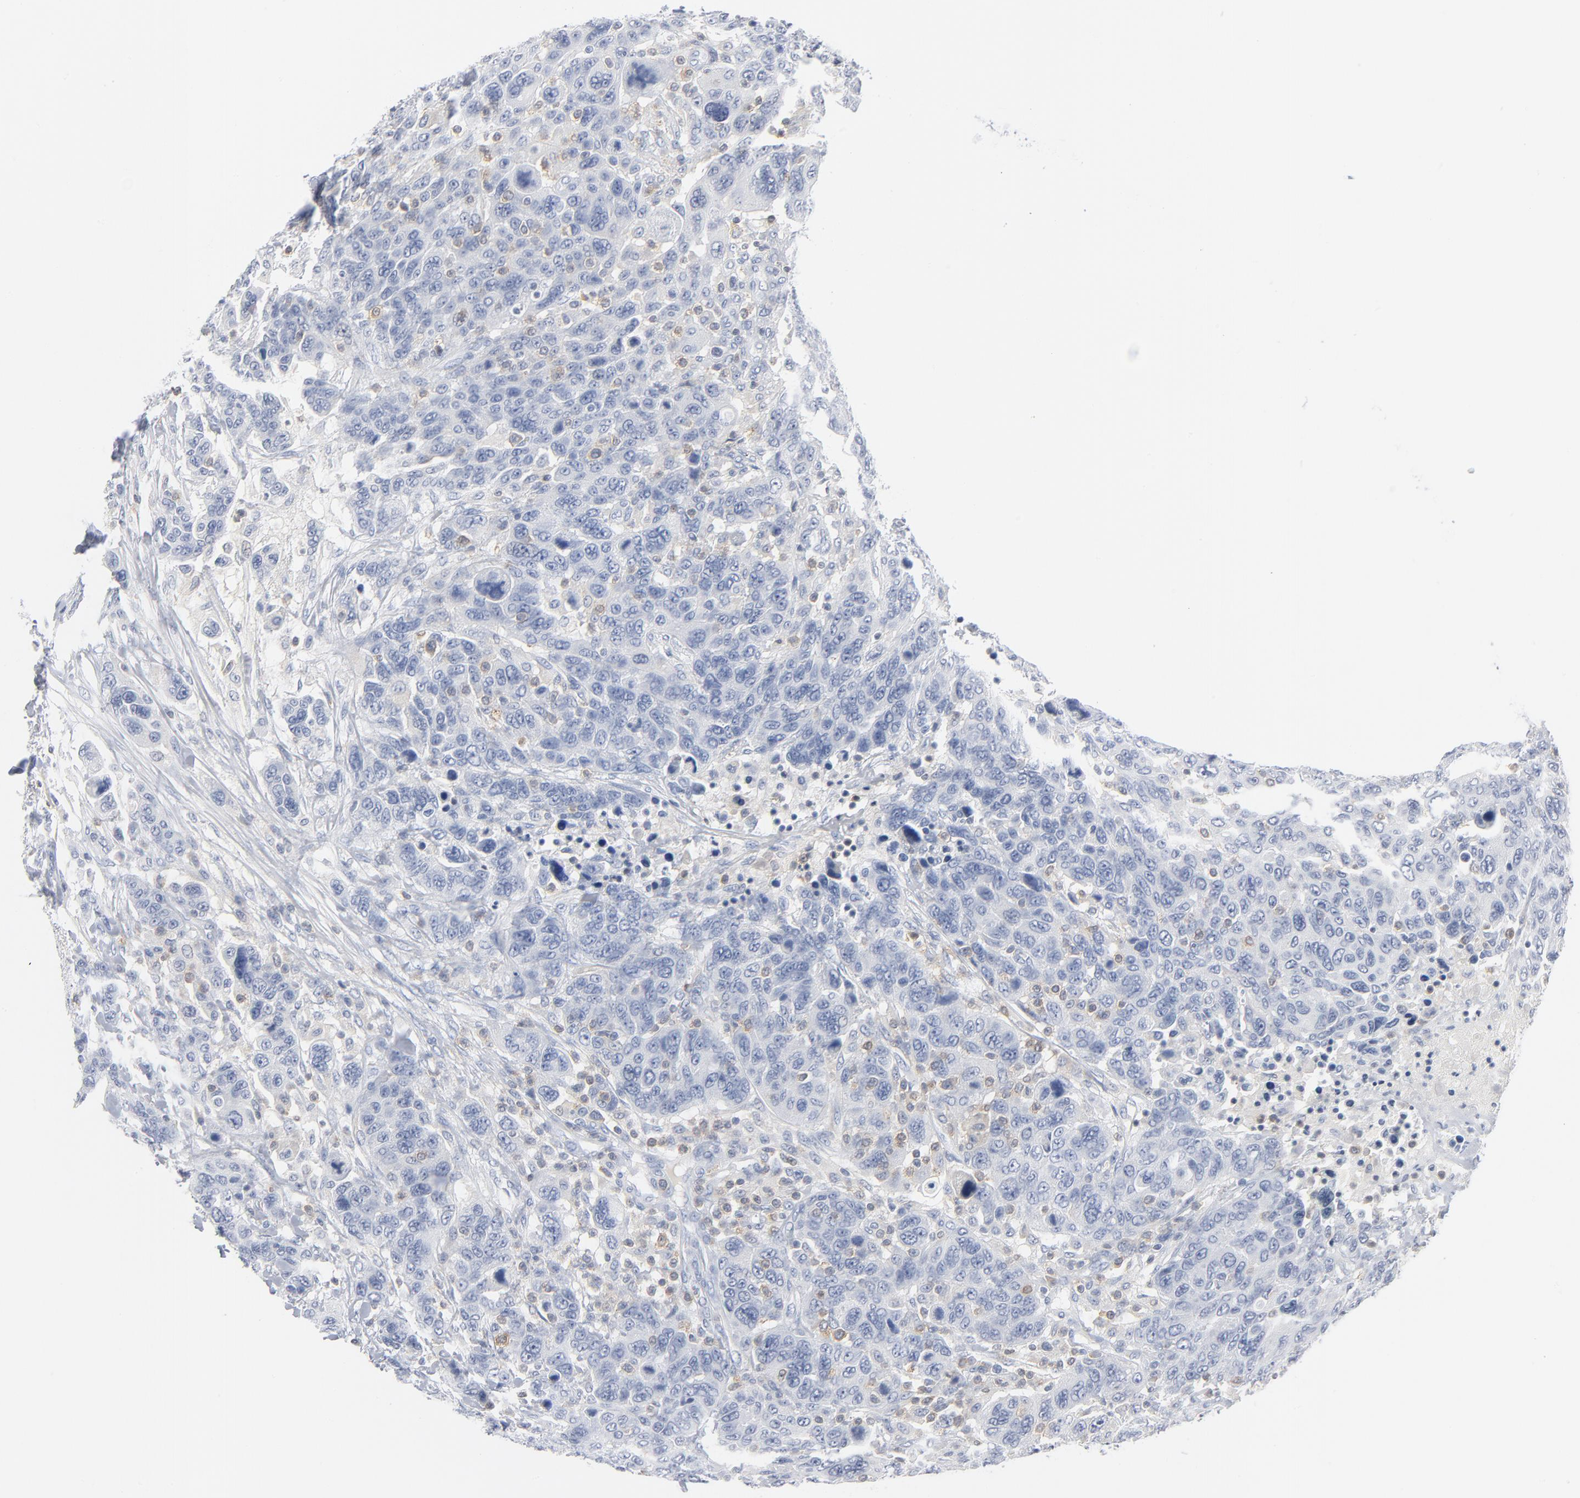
{"staining": {"intensity": "negative", "quantity": "none", "location": "none"}, "tissue": "breast cancer", "cell_type": "Tumor cells", "image_type": "cancer", "snomed": [{"axis": "morphology", "description": "Duct carcinoma"}, {"axis": "topography", "description": "Breast"}], "caption": "There is no significant positivity in tumor cells of breast cancer. (DAB immunohistochemistry (IHC) with hematoxylin counter stain).", "gene": "PTK2B", "patient": {"sex": "female", "age": 37}}